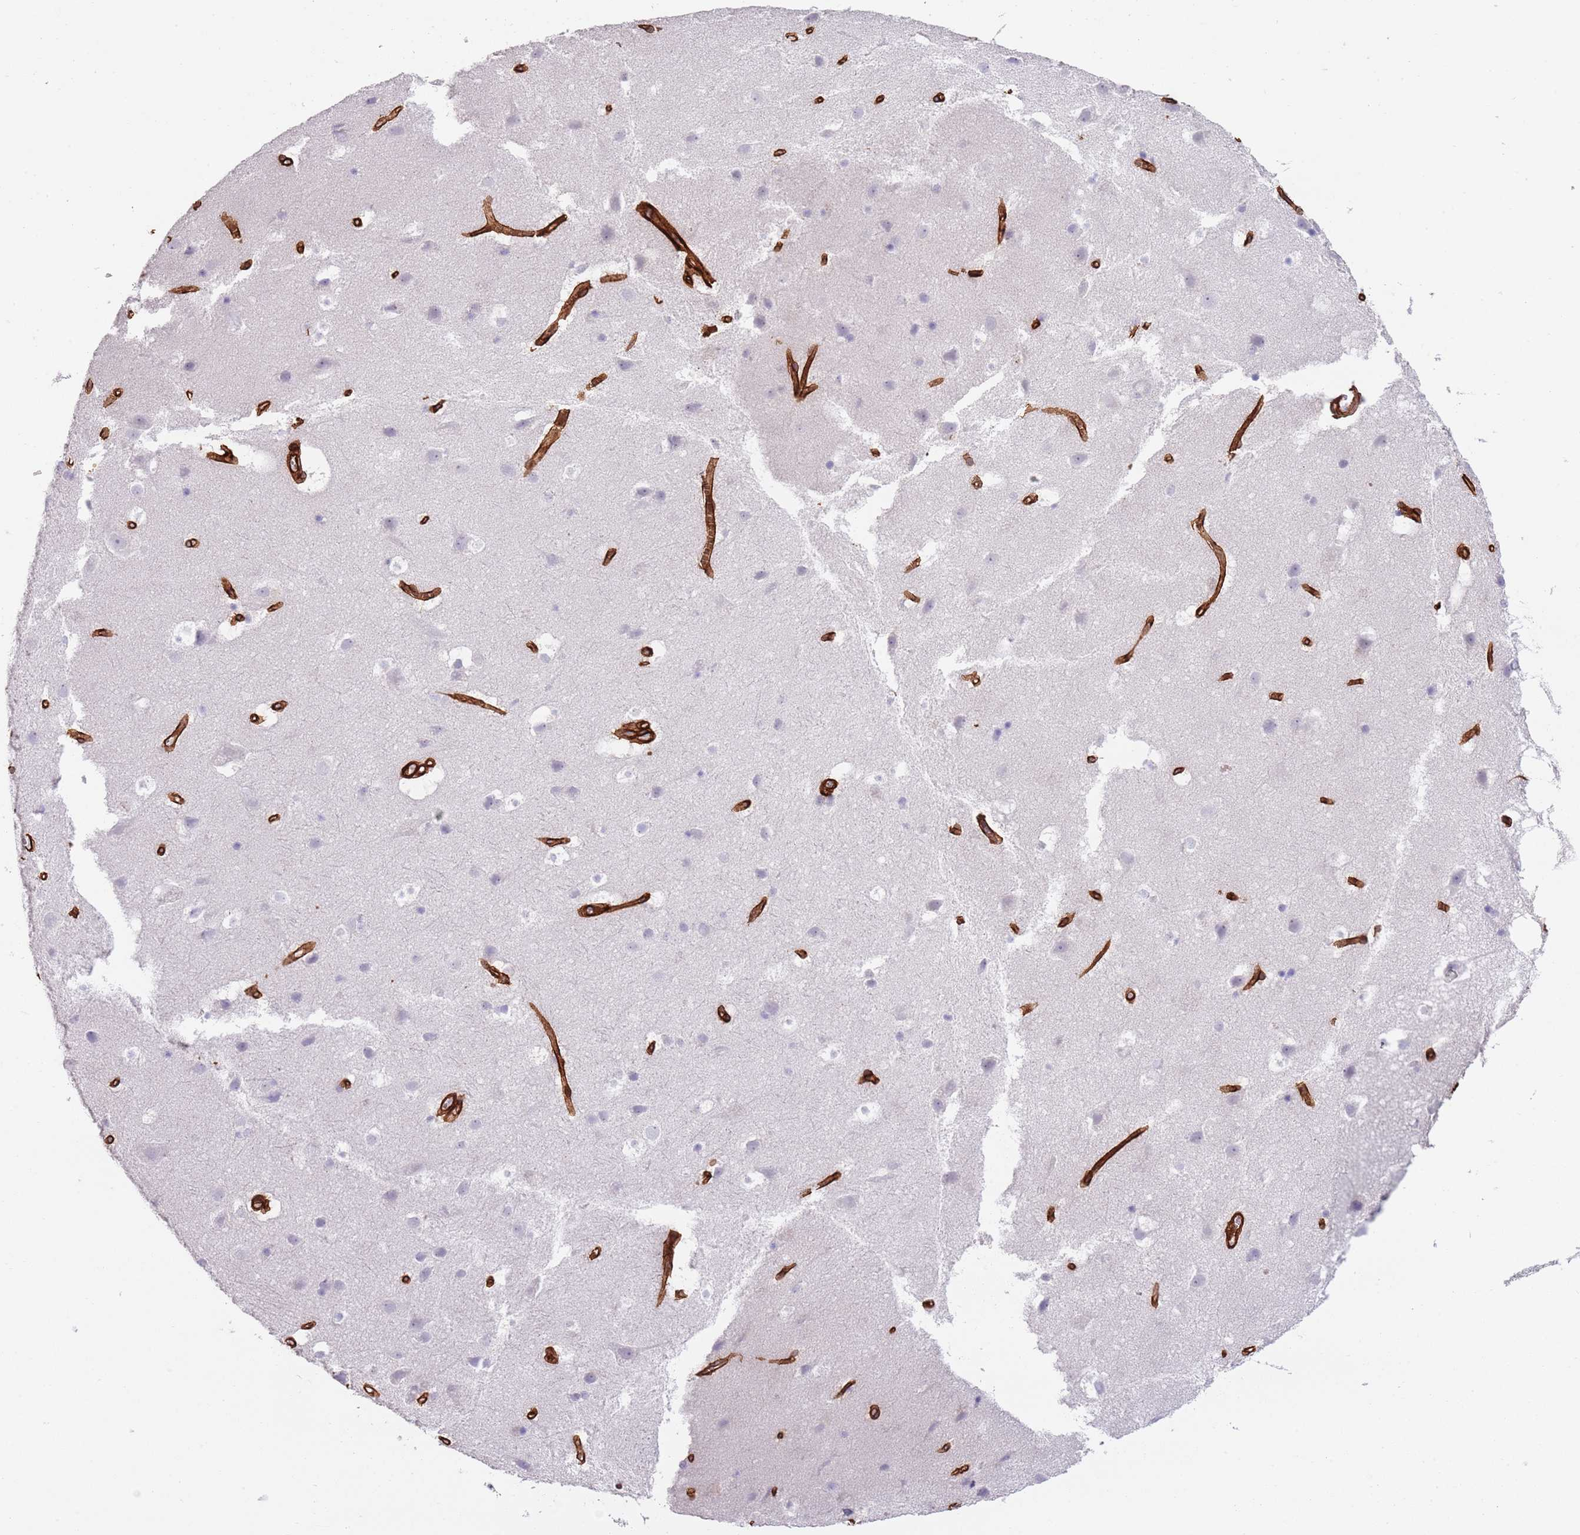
{"staining": {"intensity": "strong", "quantity": ">75%", "location": "cytoplasmic/membranous"}, "tissue": "cerebral cortex", "cell_type": "Endothelial cells", "image_type": "normal", "snomed": [{"axis": "morphology", "description": "Normal tissue, NOS"}, {"axis": "topography", "description": "Cerebral cortex"}], "caption": "Immunohistochemical staining of benign human cerebral cortex demonstrates >75% levels of strong cytoplasmic/membranous protein expression in approximately >75% of endothelial cells.", "gene": "TINAGL1", "patient": {"sex": "male", "age": 54}}